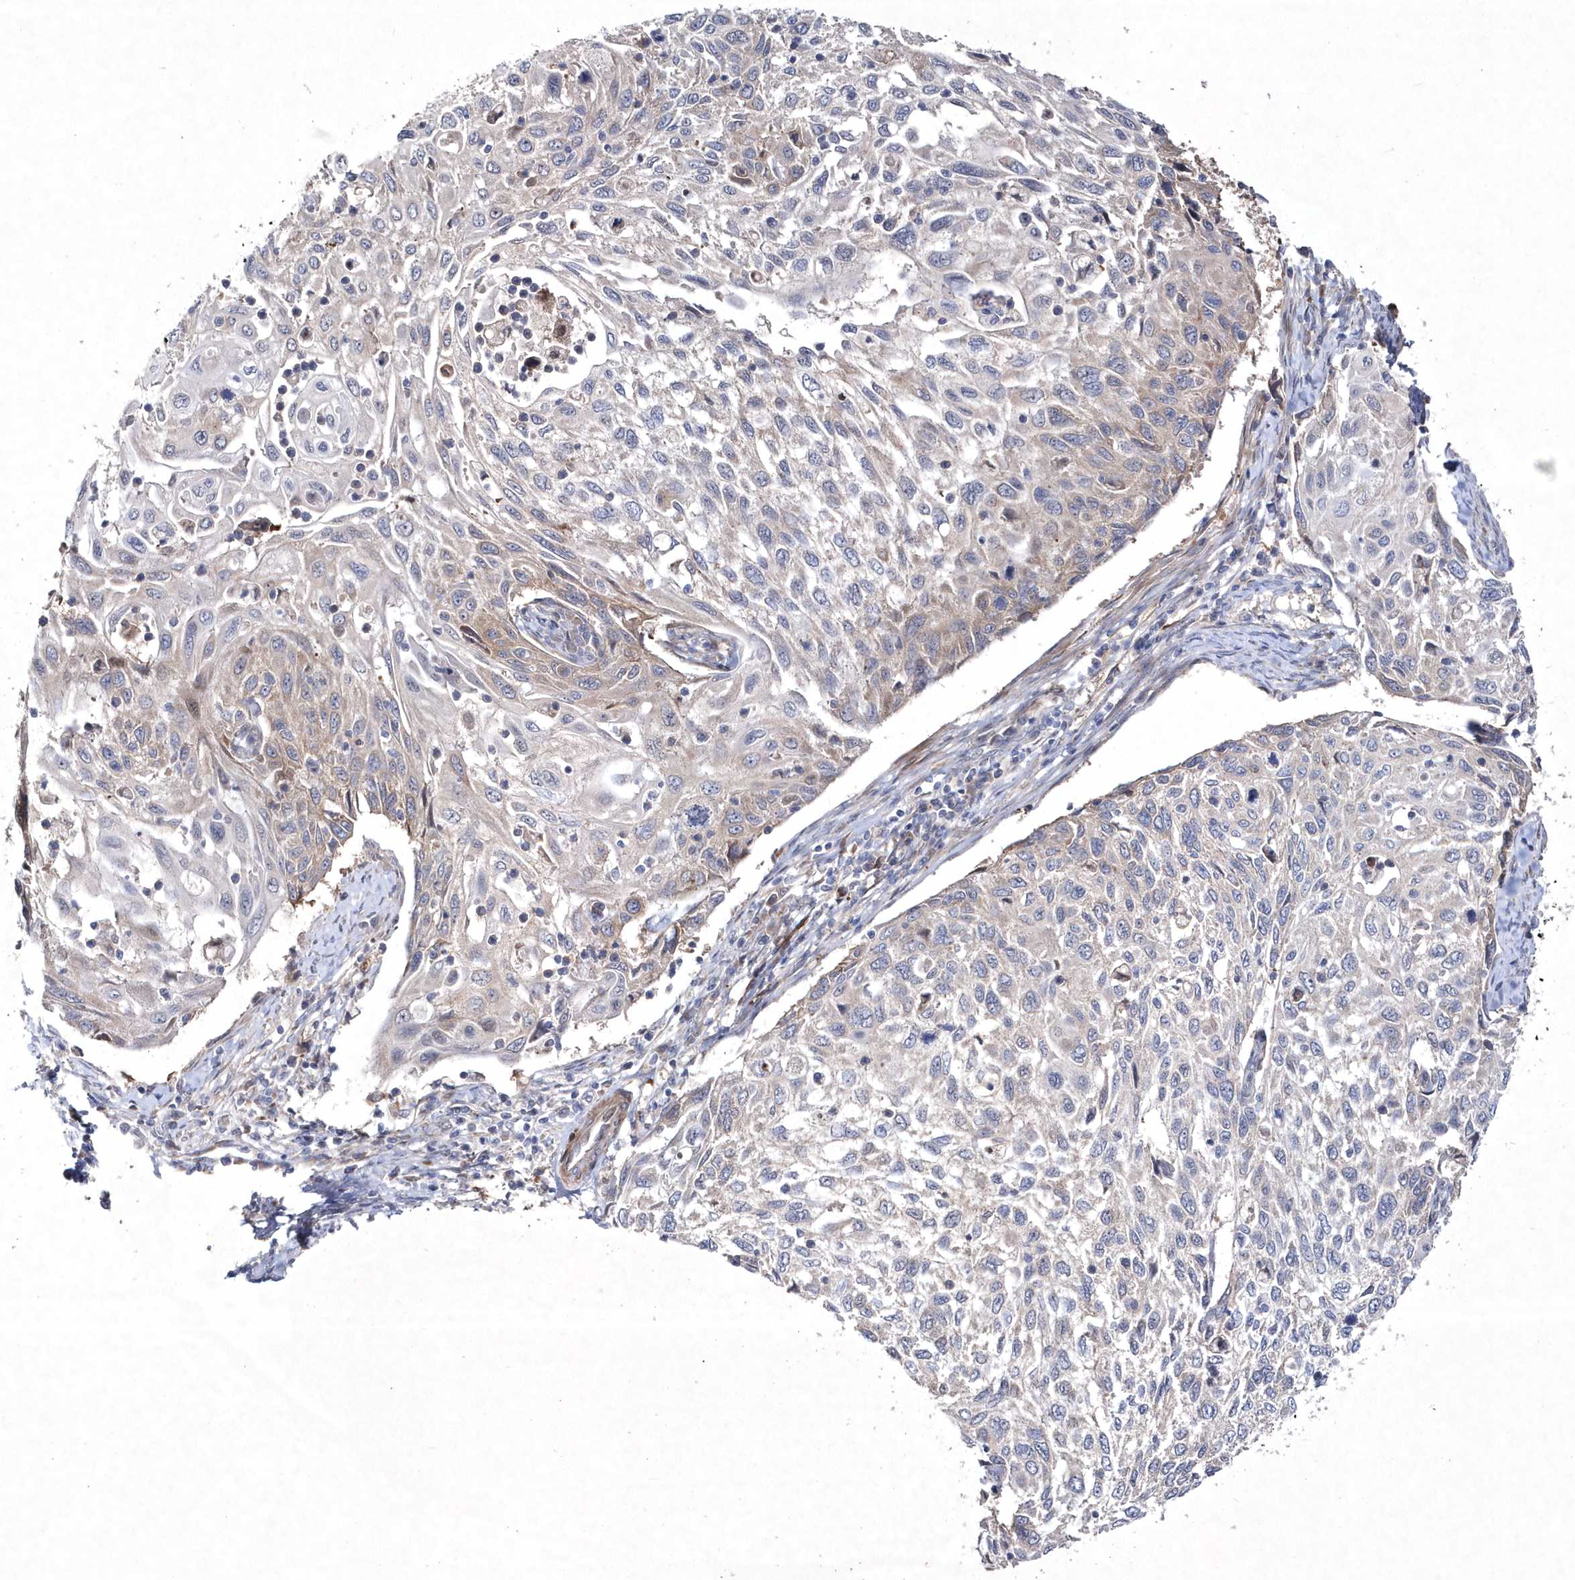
{"staining": {"intensity": "negative", "quantity": "none", "location": "none"}, "tissue": "cervical cancer", "cell_type": "Tumor cells", "image_type": "cancer", "snomed": [{"axis": "morphology", "description": "Squamous cell carcinoma, NOS"}, {"axis": "topography", "description": "Cervix"}], "caption": "Squamous cell carcinoma (cervical) was stained to show a protein in brown. There is no significant positivity in tumor cells.", "gene": "DSPP", "patient": {"sex": "female", "age": 70}}